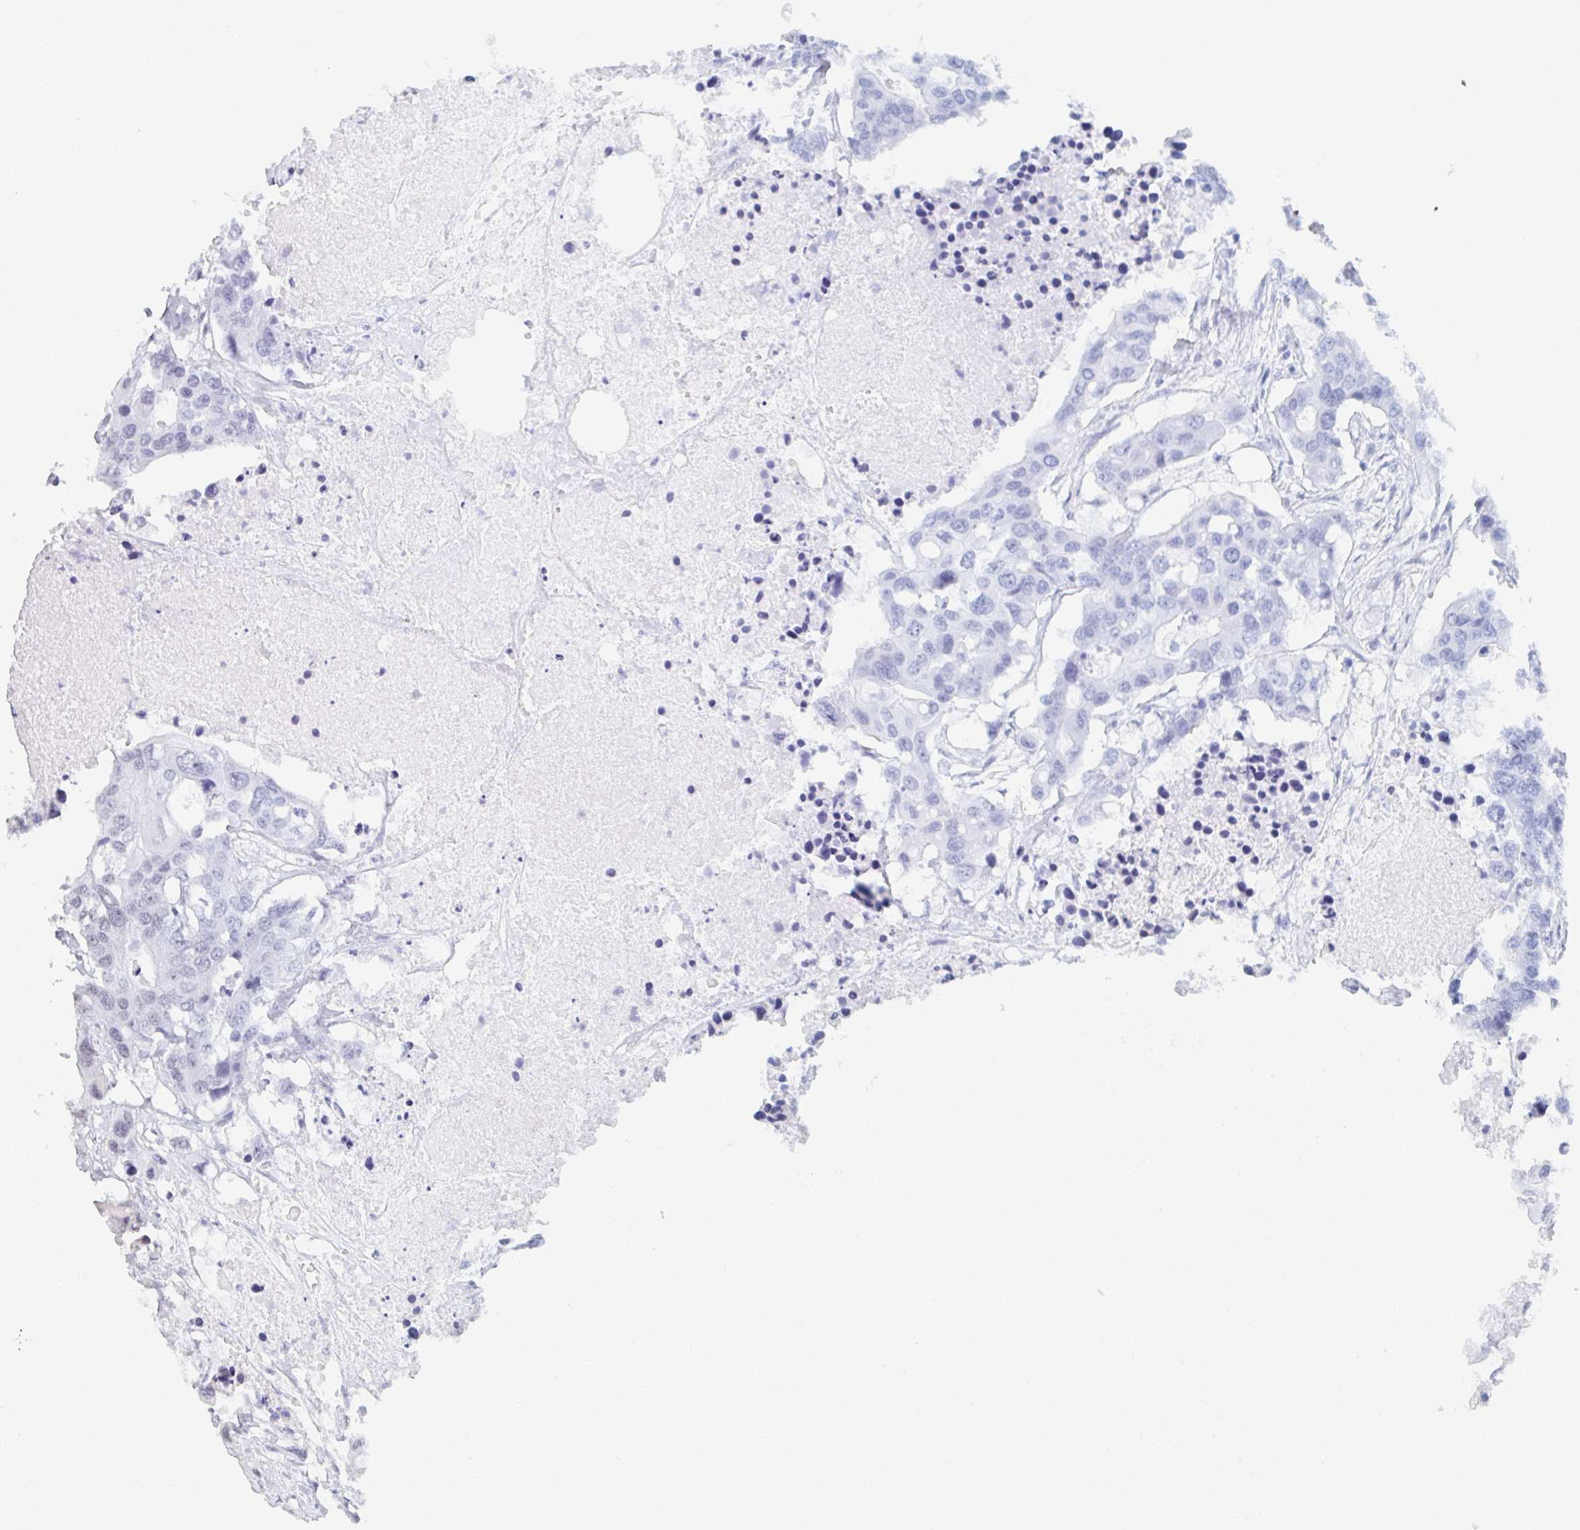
{"staining": {"intensity": "weak", "quantity": "<25%", "location": "nuclear"}, "tissue": "colorectal cancer", "cell_type": "Tumor cells", "image_type": "cancer", "snomed": [{"axis": "morphology", "description": "Adenocarcinoma, NOS"}, {"axis": "topography", "description": "Colon"}], "caption": "Tumor cells are negative for brown protein staining in colorectal cancer.", "gene": "MBNL1", "patient": {"sex": "male", "age": 77}}